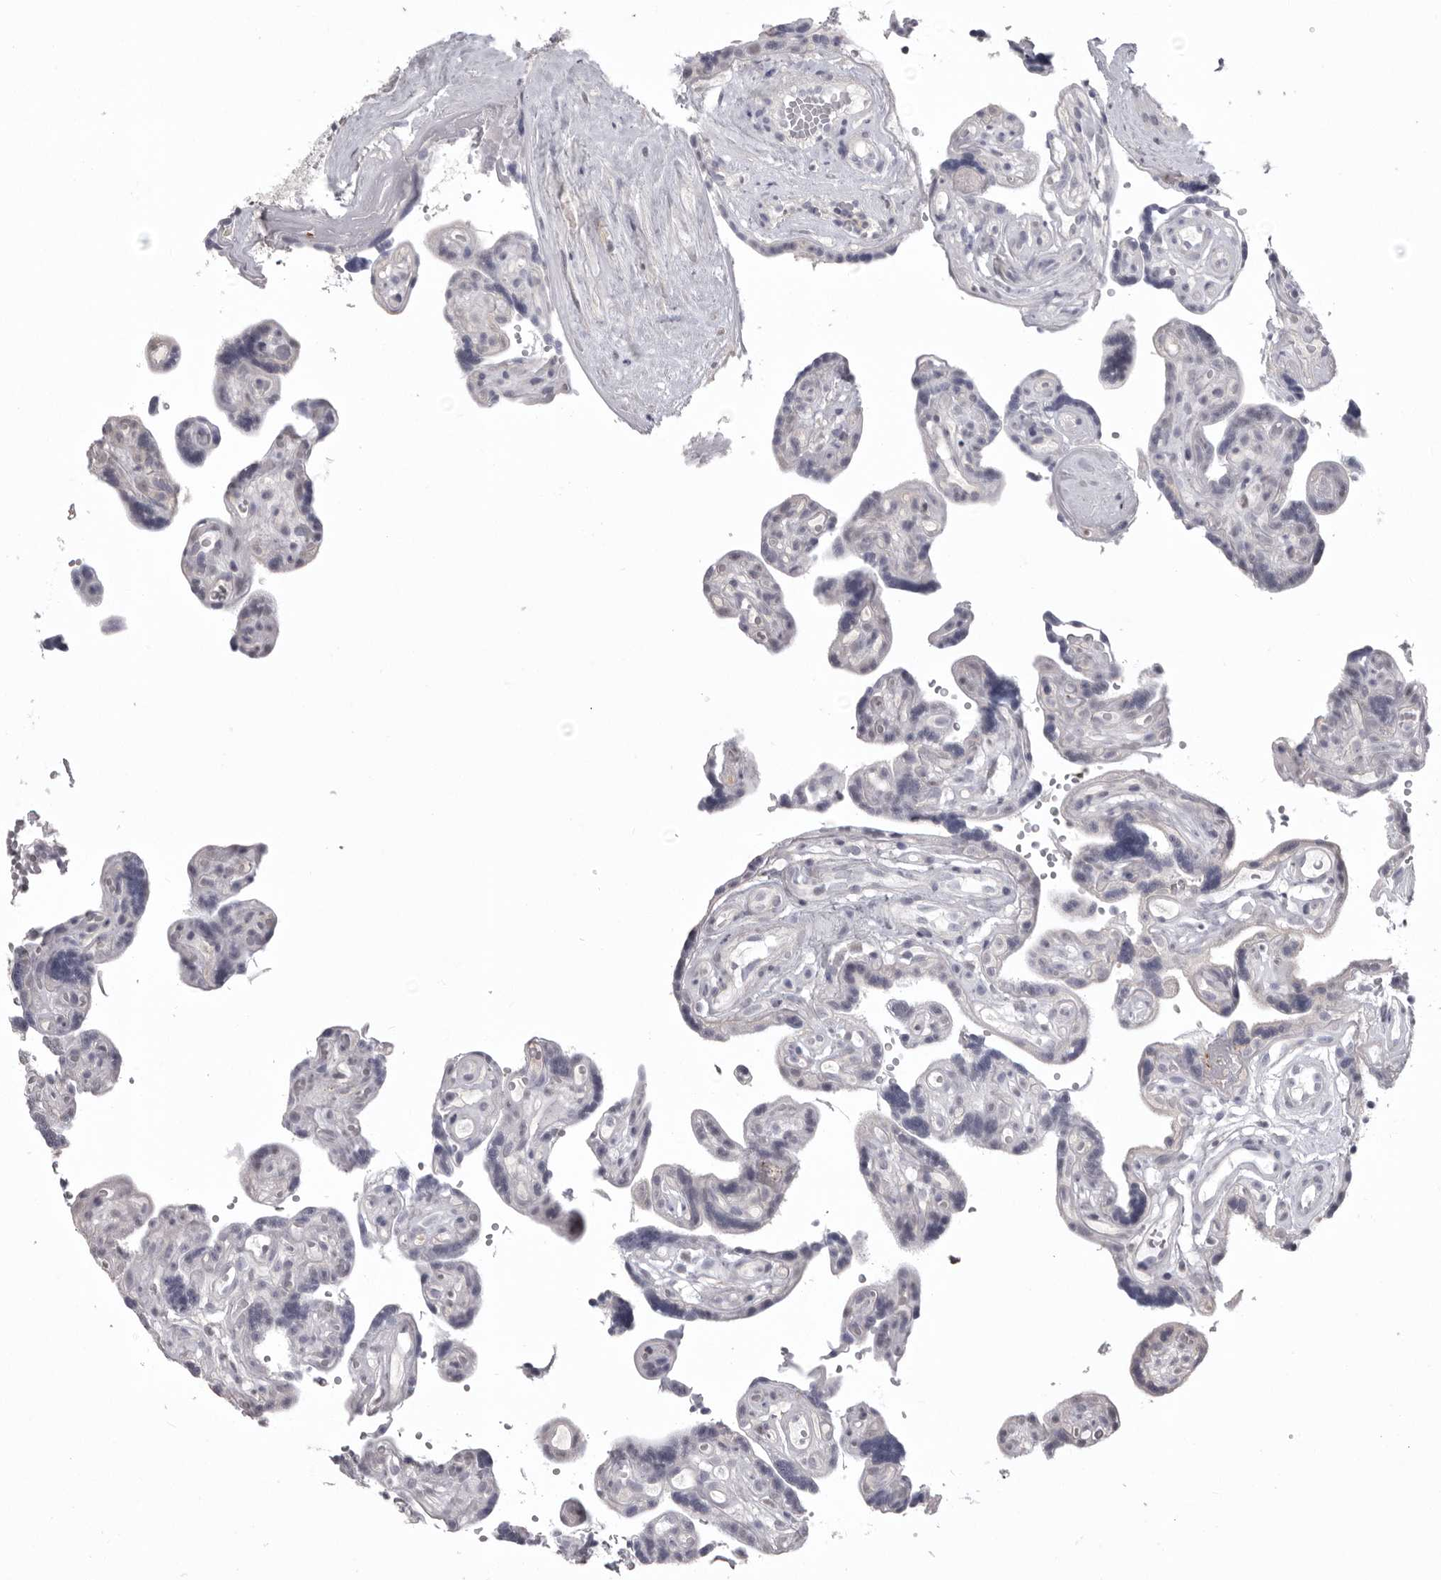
{"staining": {"intensity": "moderate", "quantity": "<25%", "location": "cytoplasmic/membranous"}, "tissue": "placenta", "cell_type": "Decidual cells", "image_type": "normal", "snomed": [{"axis": "morphology", "description": "Normal tissue, NOS"}, {"axis": "topography", "description": "Placenta"}], "caption": "Protein staining of unremarkable placenta reveals moderate cytoplasmic/membranous expression in approximately <25% of decidual cells.", "gene": "MDH1", "patient": {"sex": "female", "age": 30}}